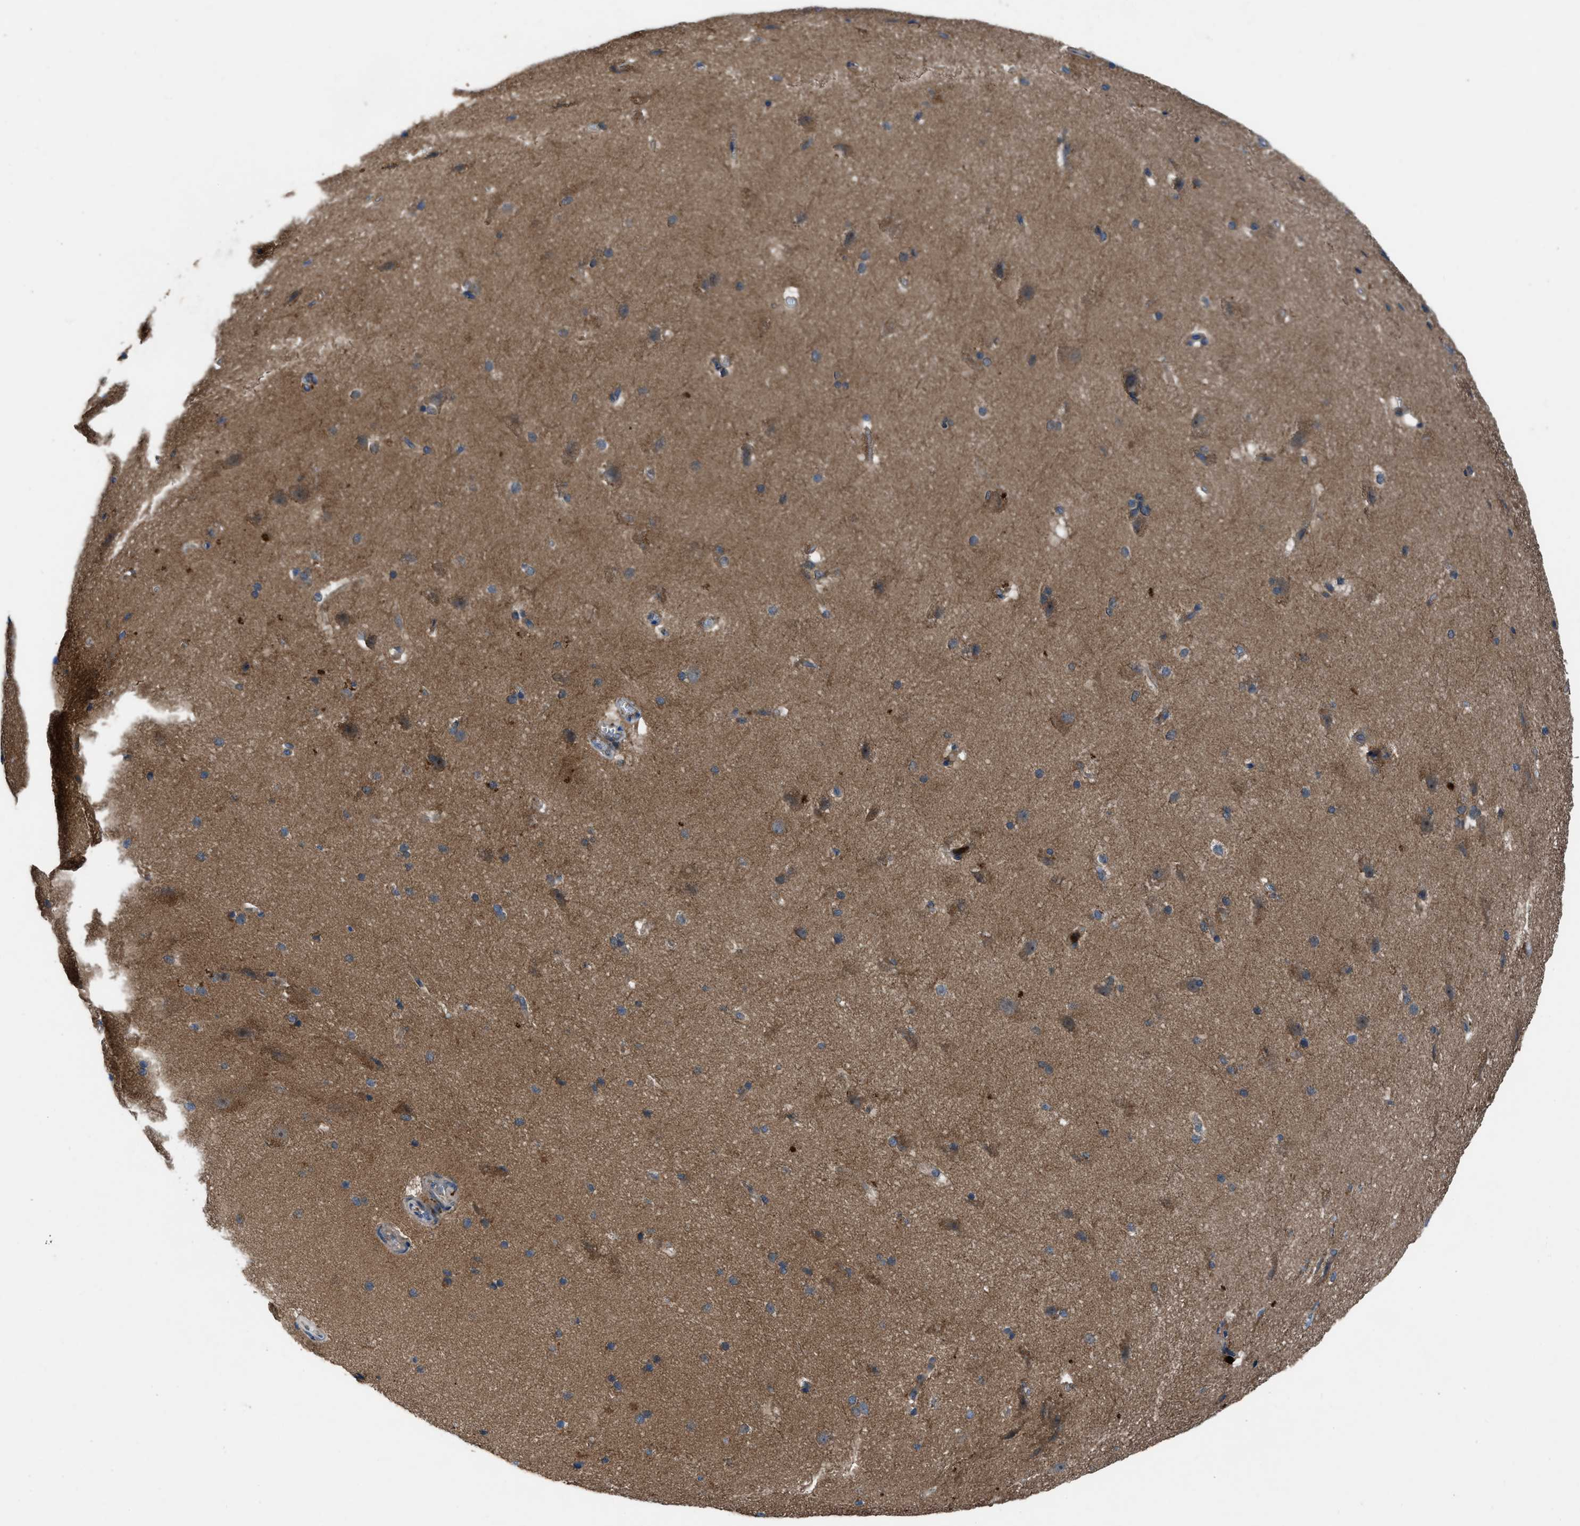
{"staining": {"intensity": "weak", "quantity": ">75%", "location": "cytoplasmic/membranous"}, "tissue": "cerebral cortex", "cell_type": "Endothelial cells", "image_type": "normal", "snomed": [{"axis": "morphology", "description": "Normal tissue, NOS"}, {"axis": "topography", "description": "Cerebral cortex"}, {"axis": "topography", "description": "Hippocampus"}], "caption": "A brown stain labels weak cytoplasmic/membranous positivity of a protein in endothelial cells of unremarkable human cerebral cortex. The protein of interest is shown in brown color, while the nuclei are stained blue.", "gene": "USP25", "patient": {"sex": "female", "age": 19}}